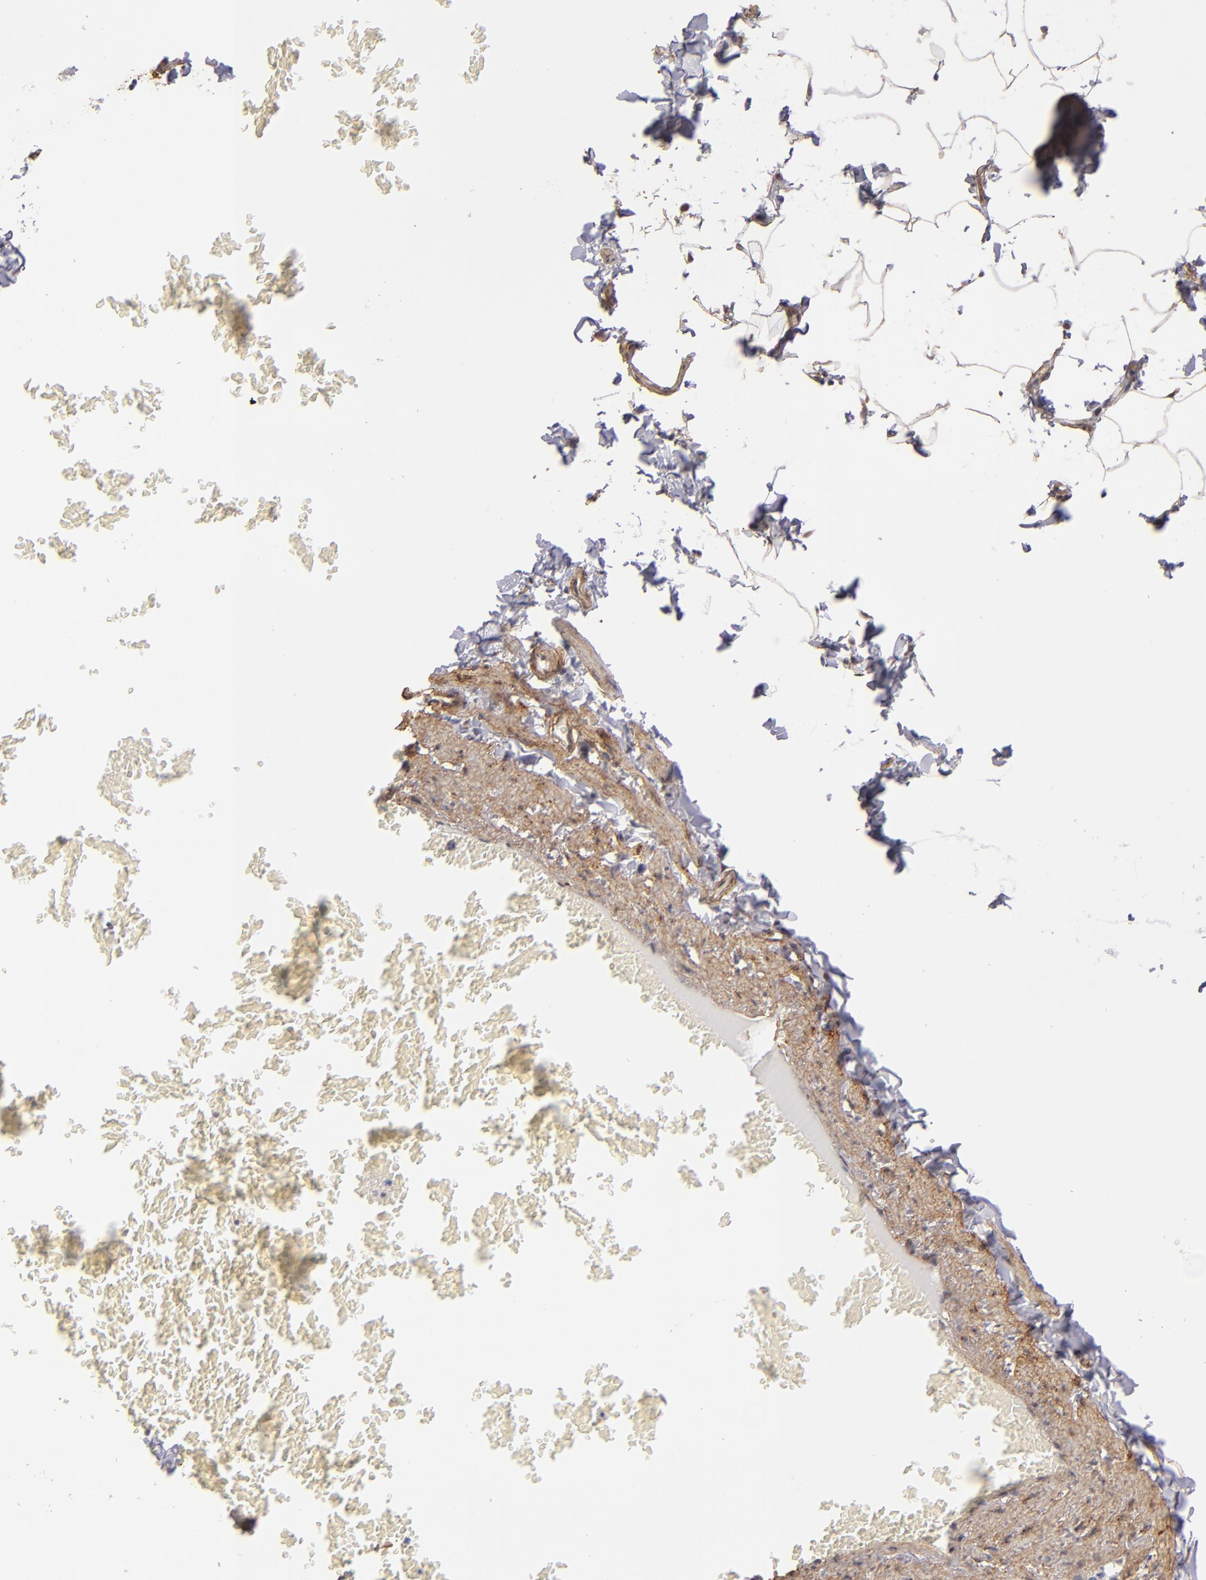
{"staining": {"intensity": "moderate", "quantity": ">75%", "location": "cytoplasmic/membranous"}, "tissue": "adipose tissue", "cell_type": "Adipocytes", "image_type": "normal", "snomed": [{"axis": "morphology", "description": "Normal tissue, NOS"}, {"axis": "topography", "description": "Vascular tissue"}], "caption": "Brown immunohistochemical staining in normal human adipose tissue reveals moderate cytoplasmic/membranous staining in approximately >75% of adipocytes. (DAB (3,3'-diaminobenzidine) IHC, brown staining for protein, blue staining for nuclei).", "gene": "LAMC1", "patient": {"sex": "male", "age": 41}}